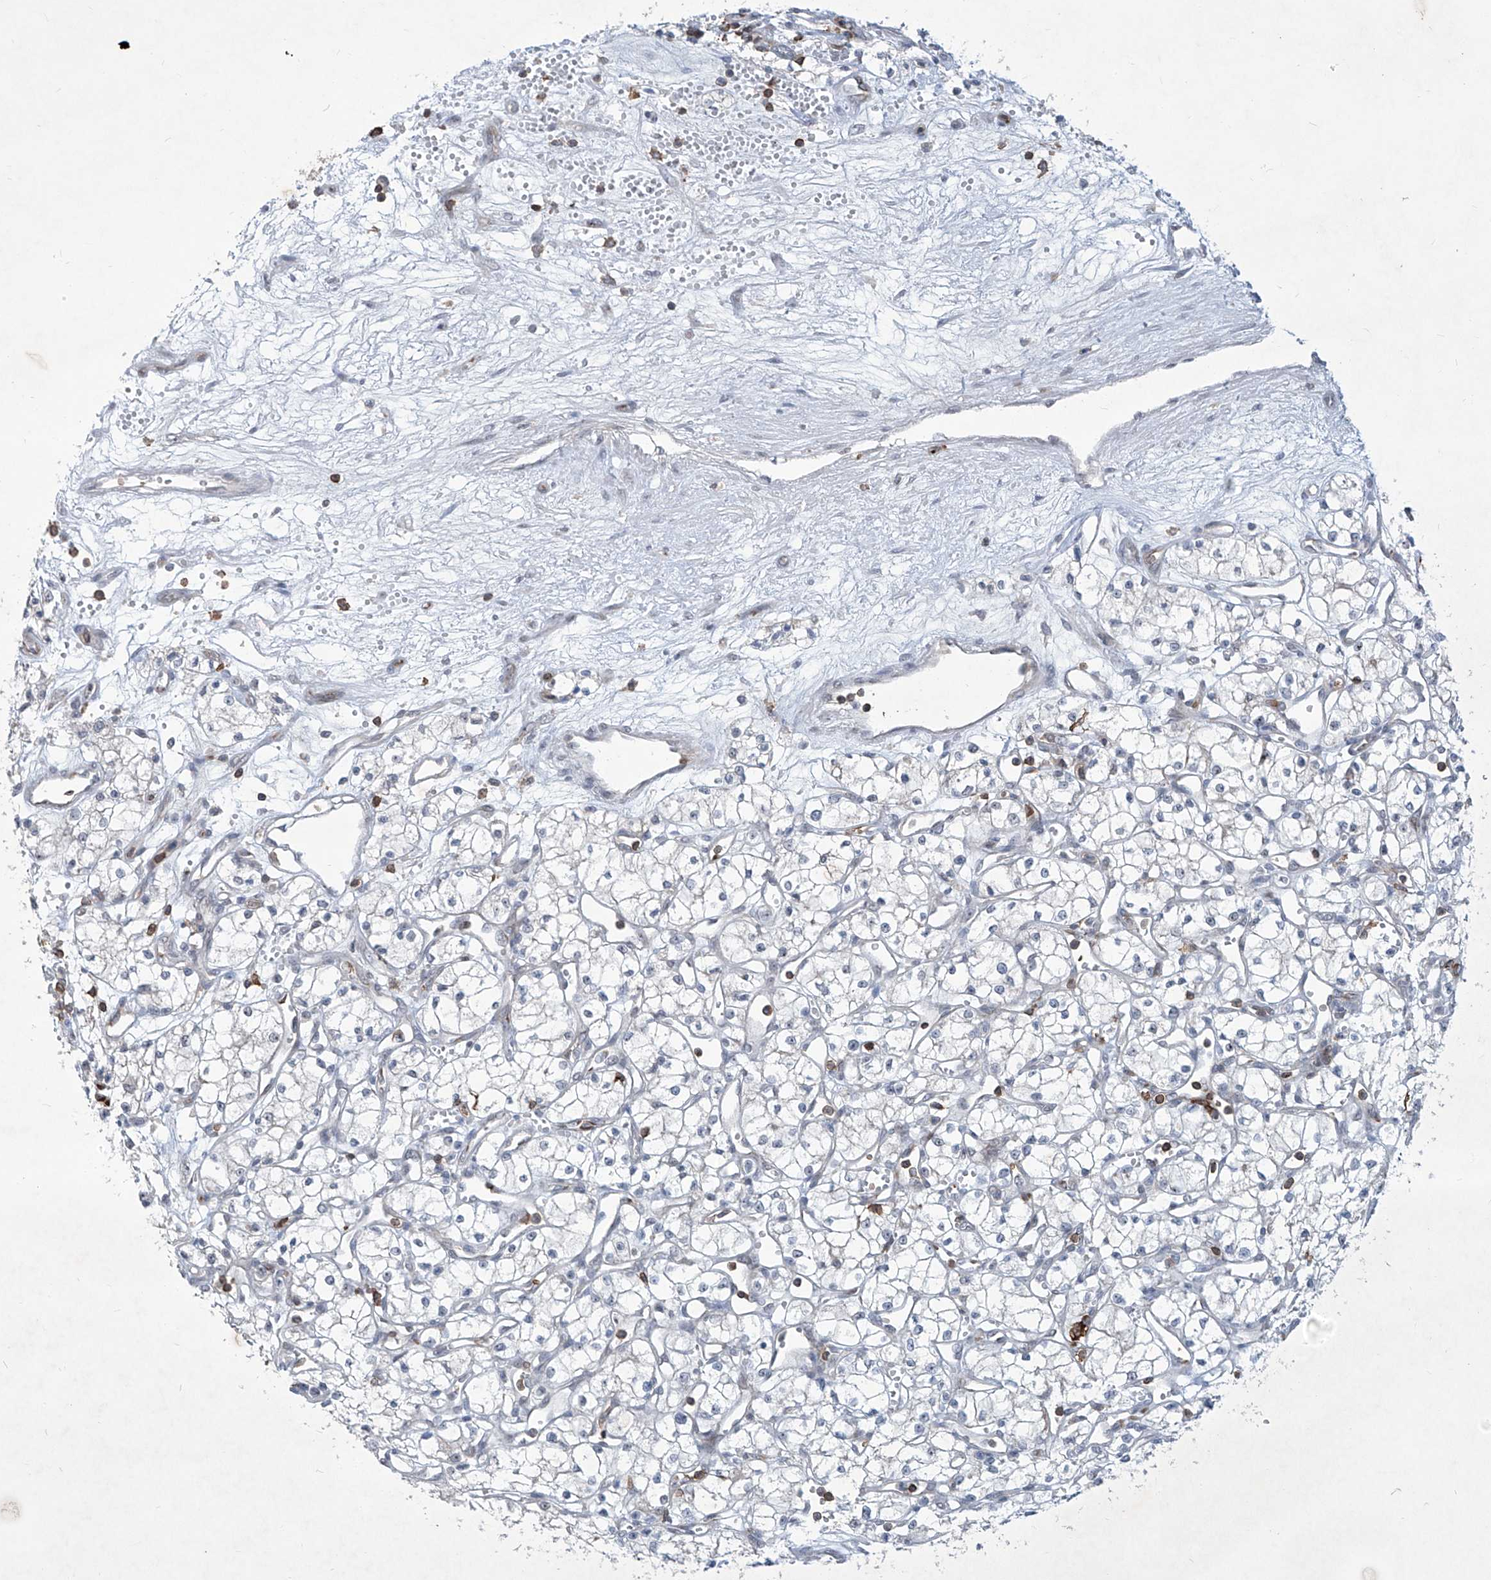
{"staining": {"intensity": "negative", "quantity": "none", "location": "none"}, "tissue": "renal cancer", "cell_type": "Tumor cells", "image_type": "cancer", "snomed": [{"axis": "morphology", "description": "Adenocarcinoma, NOS"}, {"axis": "topography", "description": "Kidney"}], "caption": "The histopathology image shows no significant positivity in tumor cells of adenocarcinoma (renal).", "gene": "ZBTB48", "patient": {"sex": "male", "age": 59}}